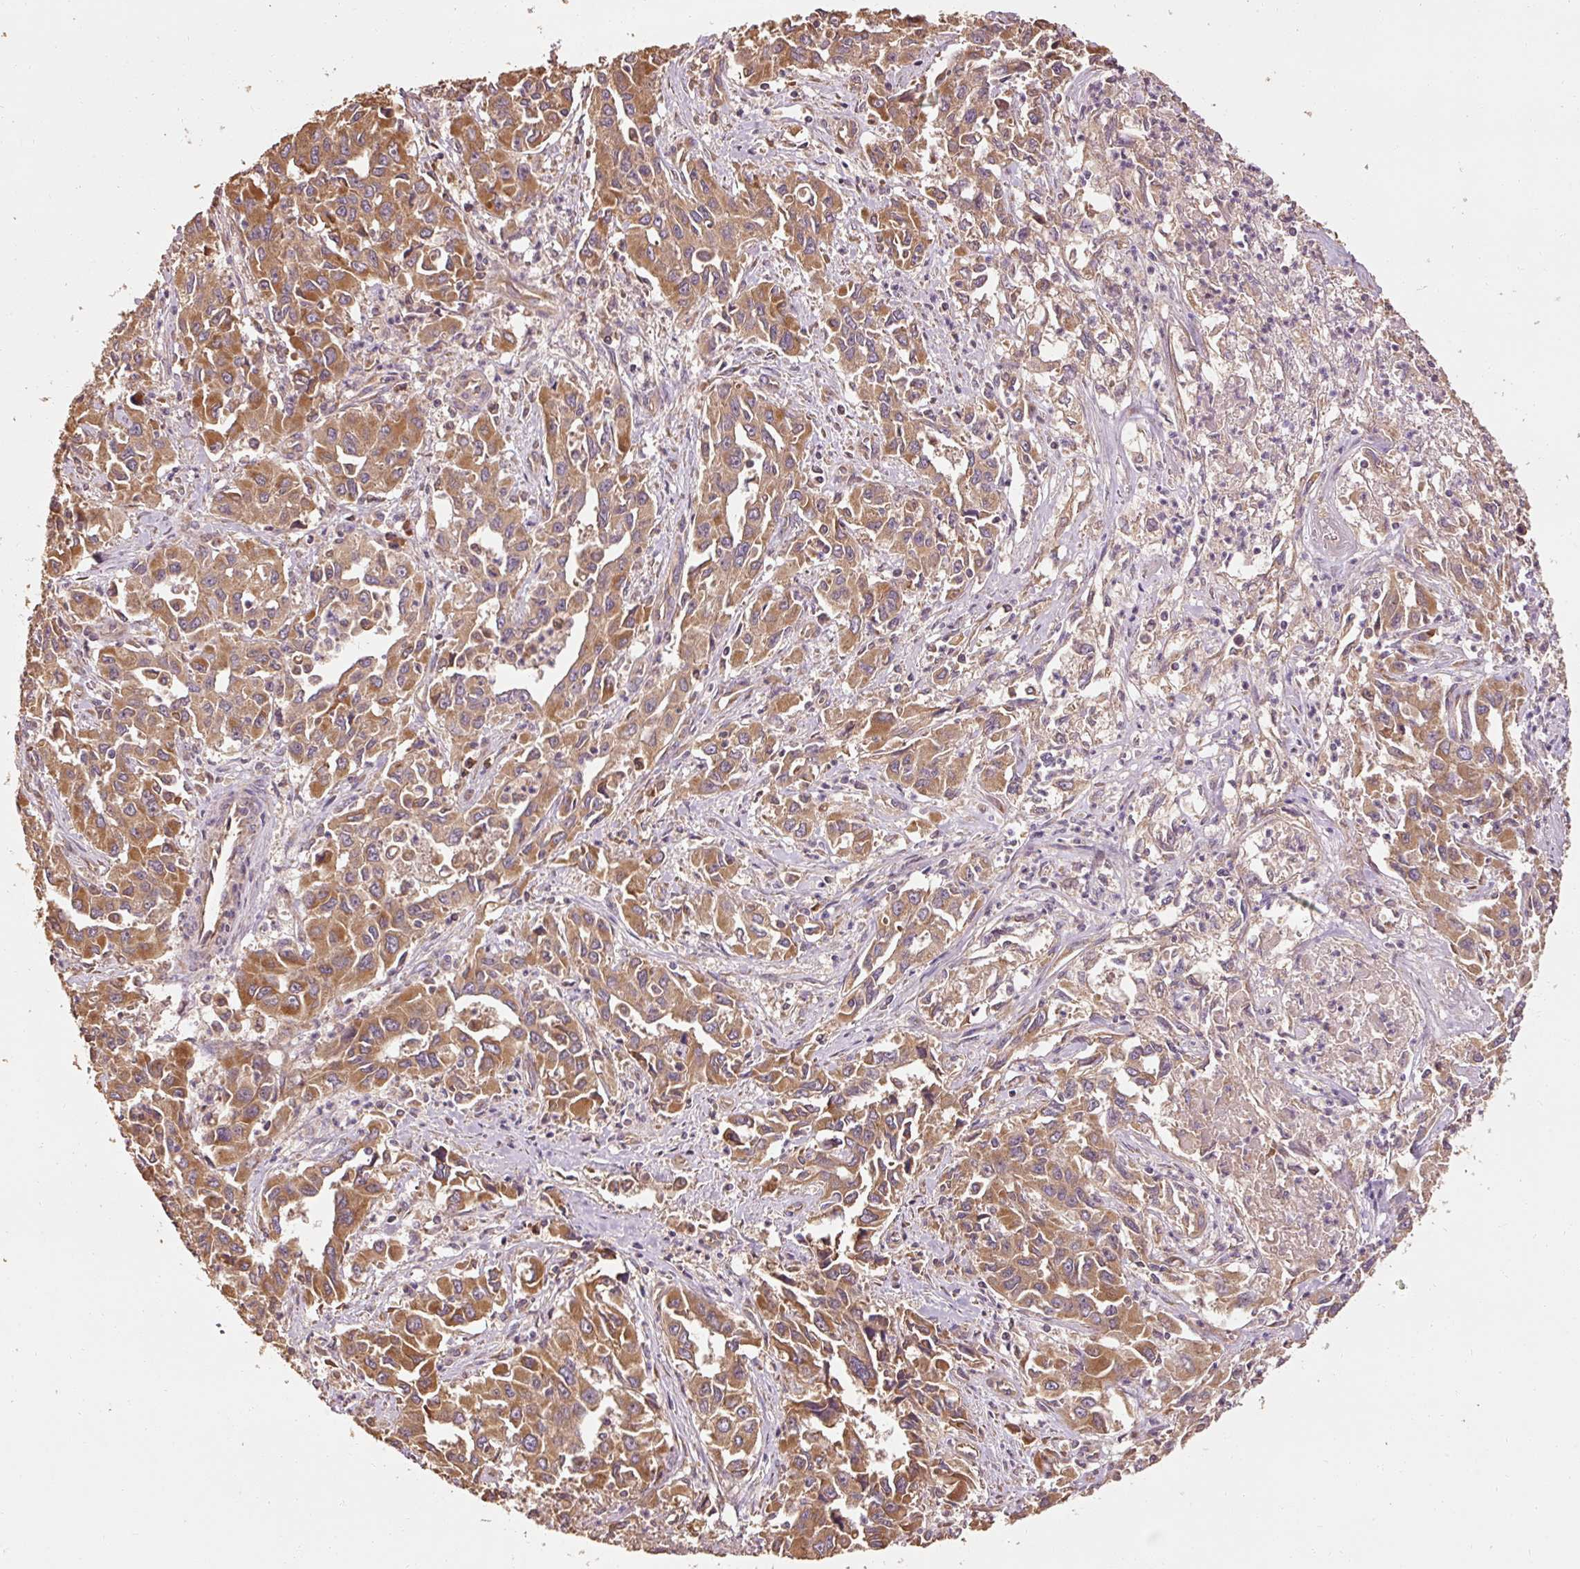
{"staining": {"intensity": "moderate", "quantity": ">75%", "location": "cytoplasmic/membranous"}, "tissue": "liver cancer", "cell_type": "Tumor cells", "image_type": "cancer", "snomed": [{"axis": "morphology", "description": "Carcinoma, Hepatocellular, NOS"}, {"axis": "topography", "description": "Liver"}], "caption": "Human hepatocellular carcinoma (liver) stained for a protein (brown) reveals moderate cytoplasmic/membranous positive staining in about >75% of tumor cells.", "gene": "EFHC1", "patient": {"sex": "male", "age": 63}}